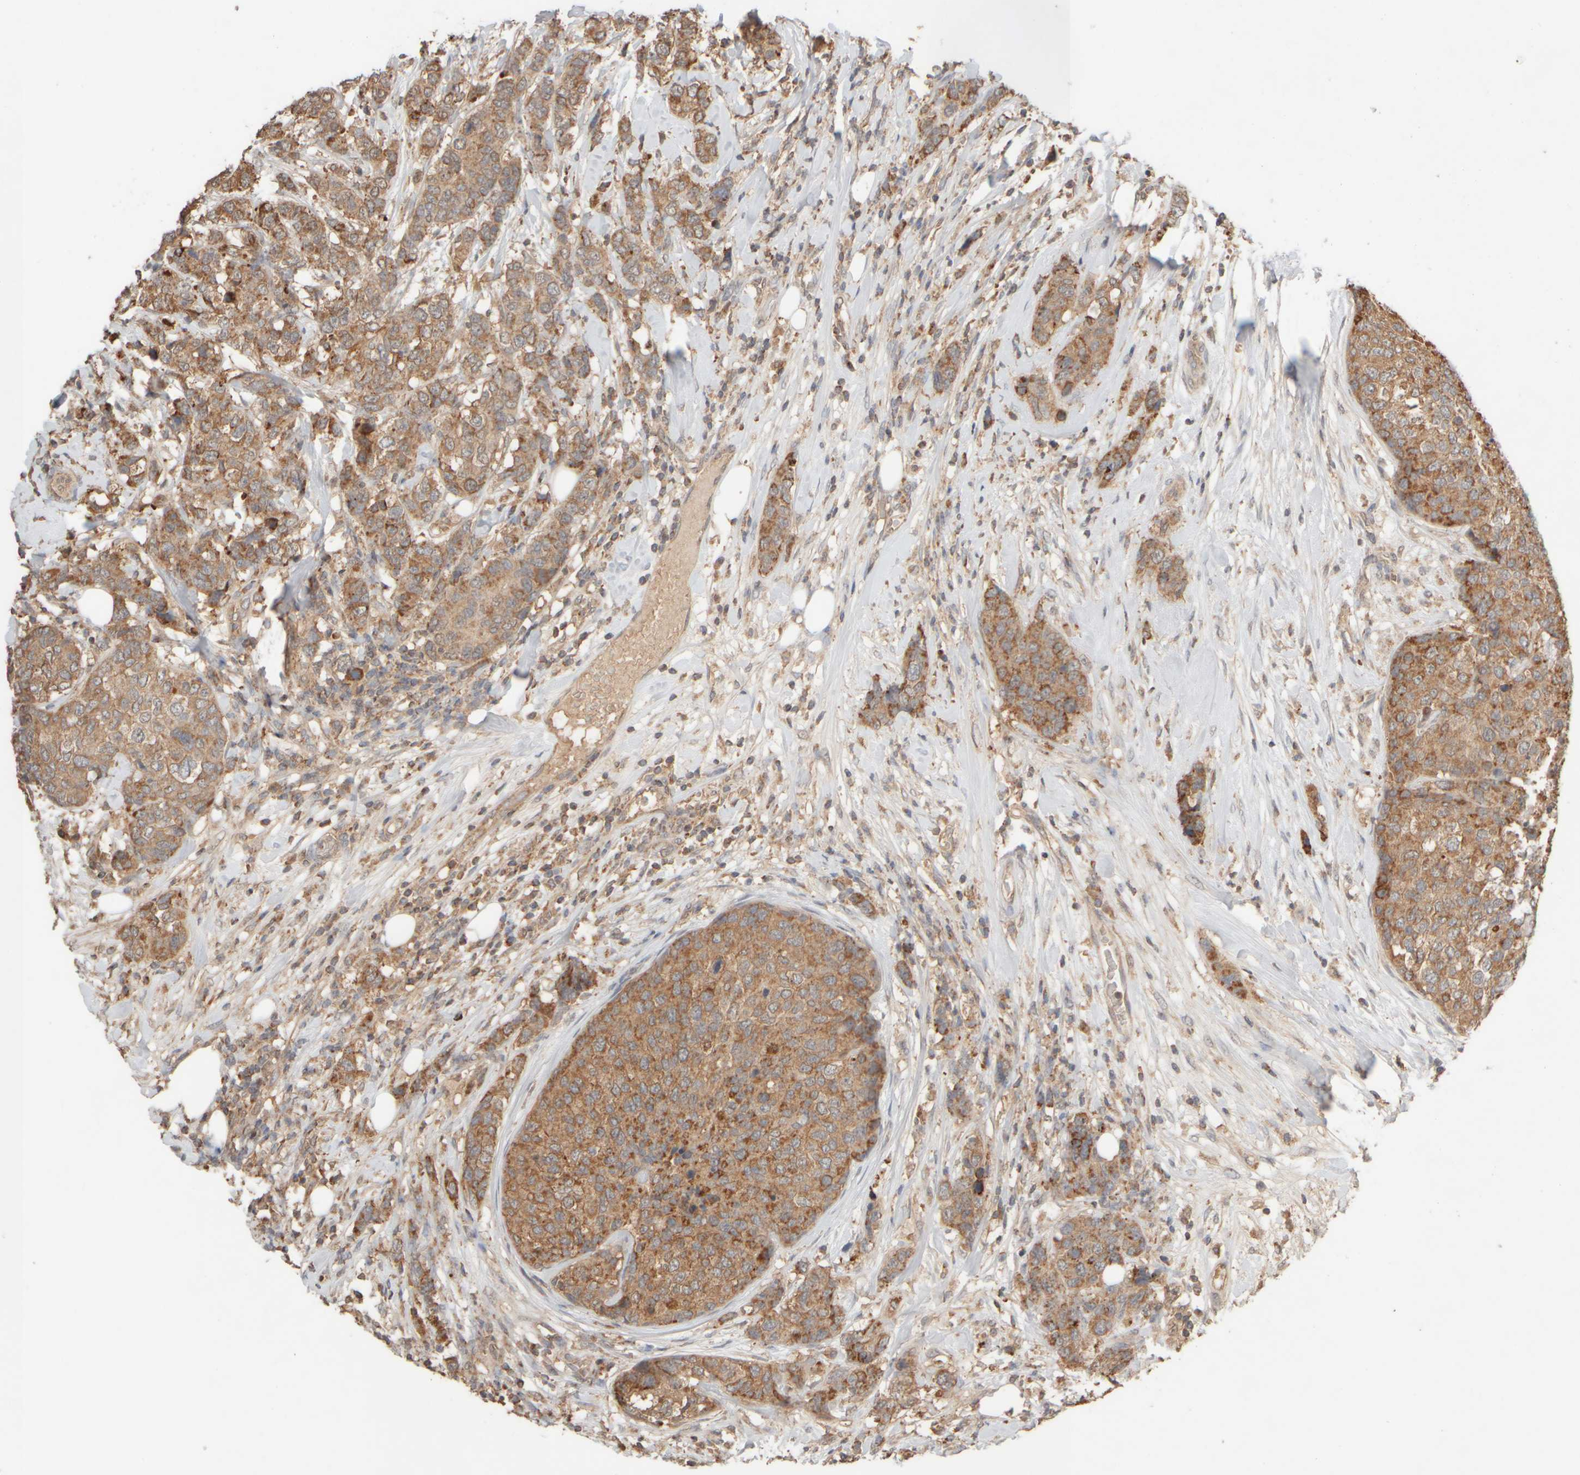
{"staining": {"intensity": "moderate", "quantity": ">75%", "location": "cytoplasmic/membranous"}, "tissue": "breast cancer", "cell_type": "Tumor cells", "image_type": "cancer", "snomed": [{"axis": "morphology", "description": "Lobular carcinoma"}, {"axis": "topography", "description": "Breast"}], "caption": "A brown stain highlights moderate cytoplasmic/membranous expression of a protein in breast cancer (lobular carcinoma) tumor cells.", "gene": "EIF2B3", "patient": {"sex": "female", "age": 59}}